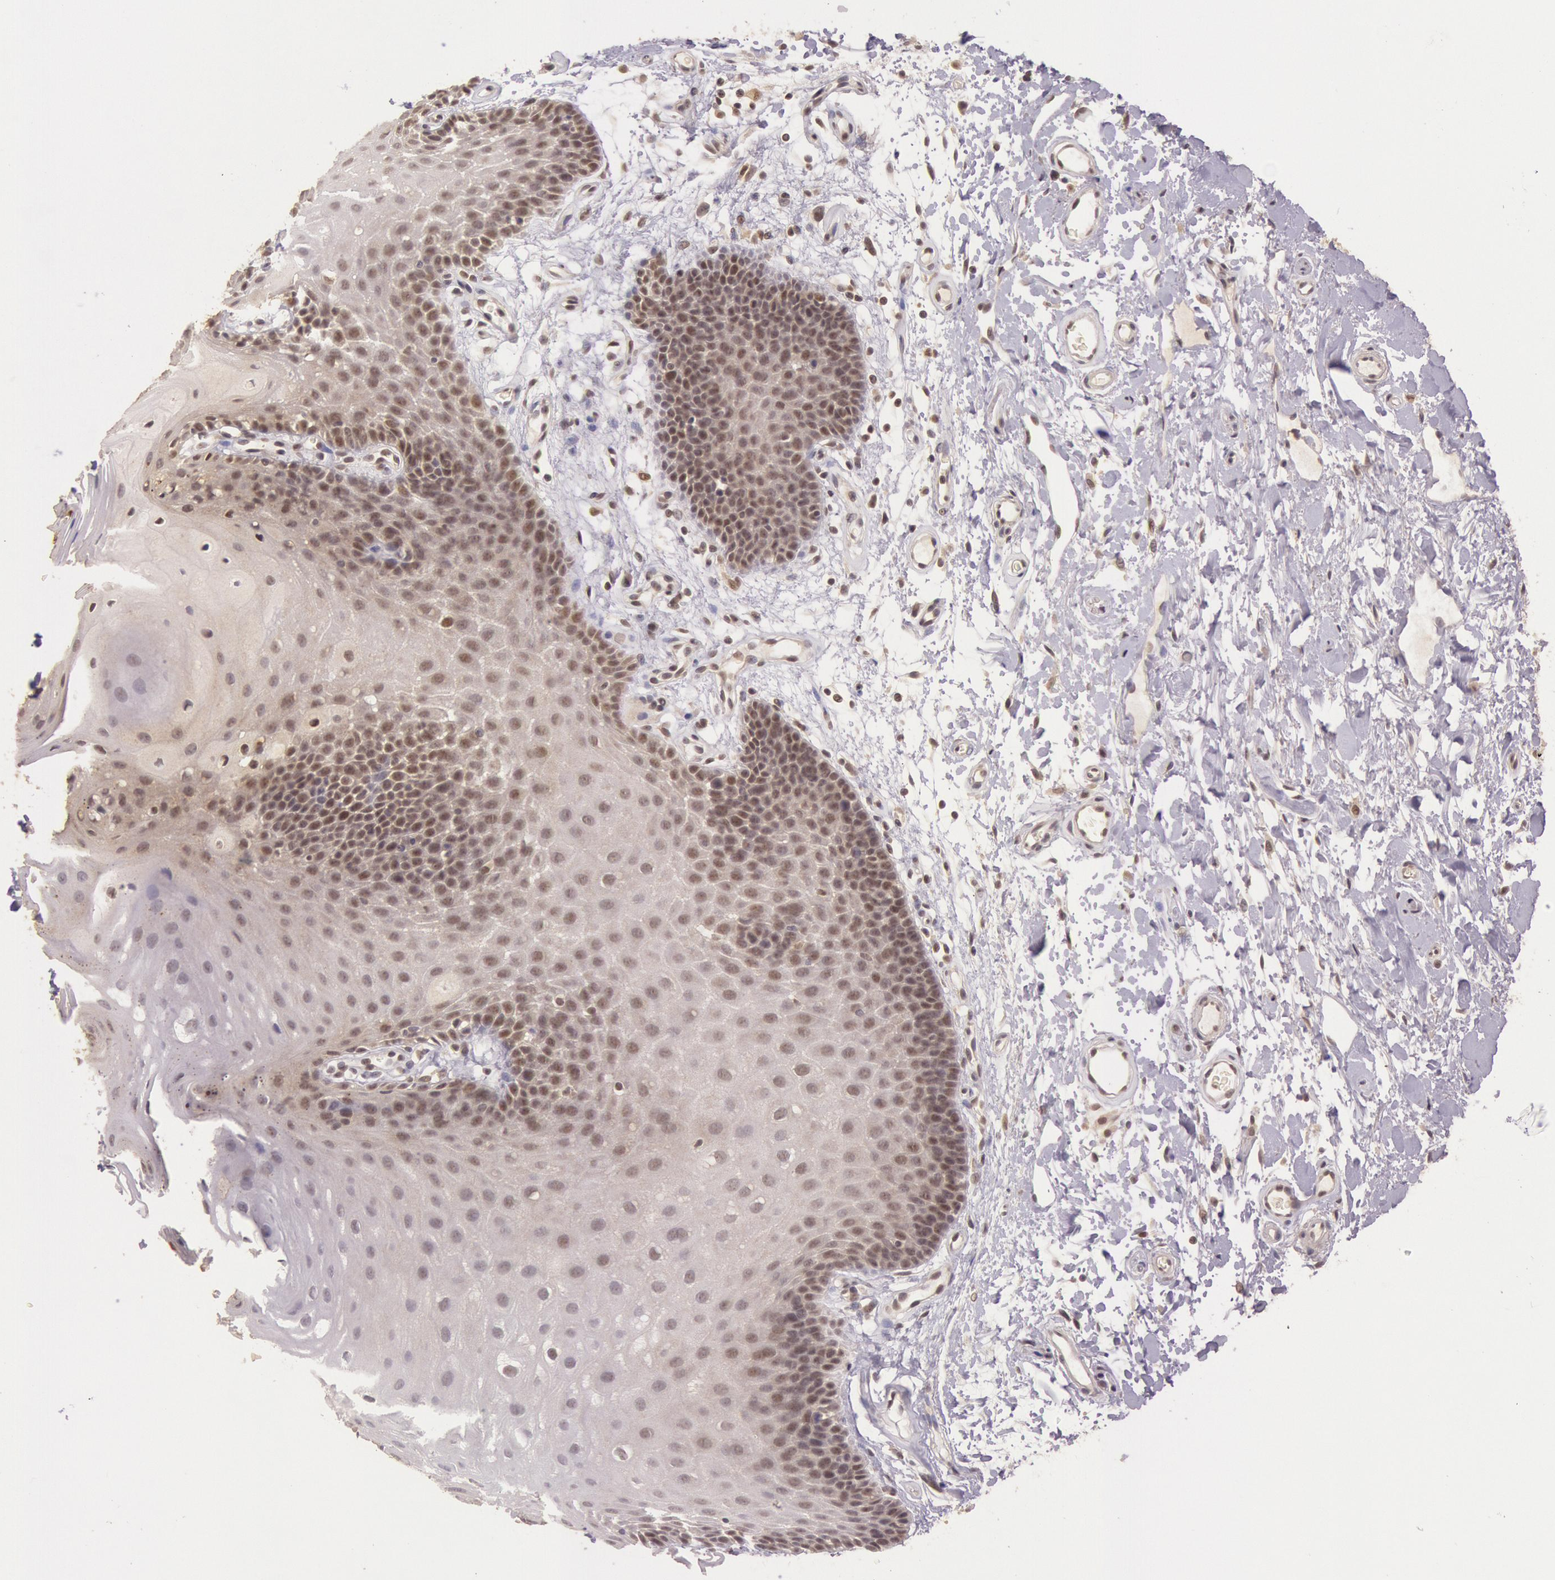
{"staining": {"intensity": "moderate", "quantity": "25%-75%", "location": "cytoplasmic/membranous,nuclear"}, "tissue": "oral mucosa", "cell_type": "Squamous epithelial cells", "image_type": "normal", "snomed": [{"axis": "morphology", "description": "Normal tissue, NOS"}, {"axis": "topography", "description": "Oral tissue"}], "caption": "Squamous epithelial cells display medium levels of moderate cytoplasmic/membranous,nuclear positivity in about 25%-75% of cells in unremarkable oral mucosa.", "gene": "RTL10", "patient": {"sex": "male", "age": 62}}